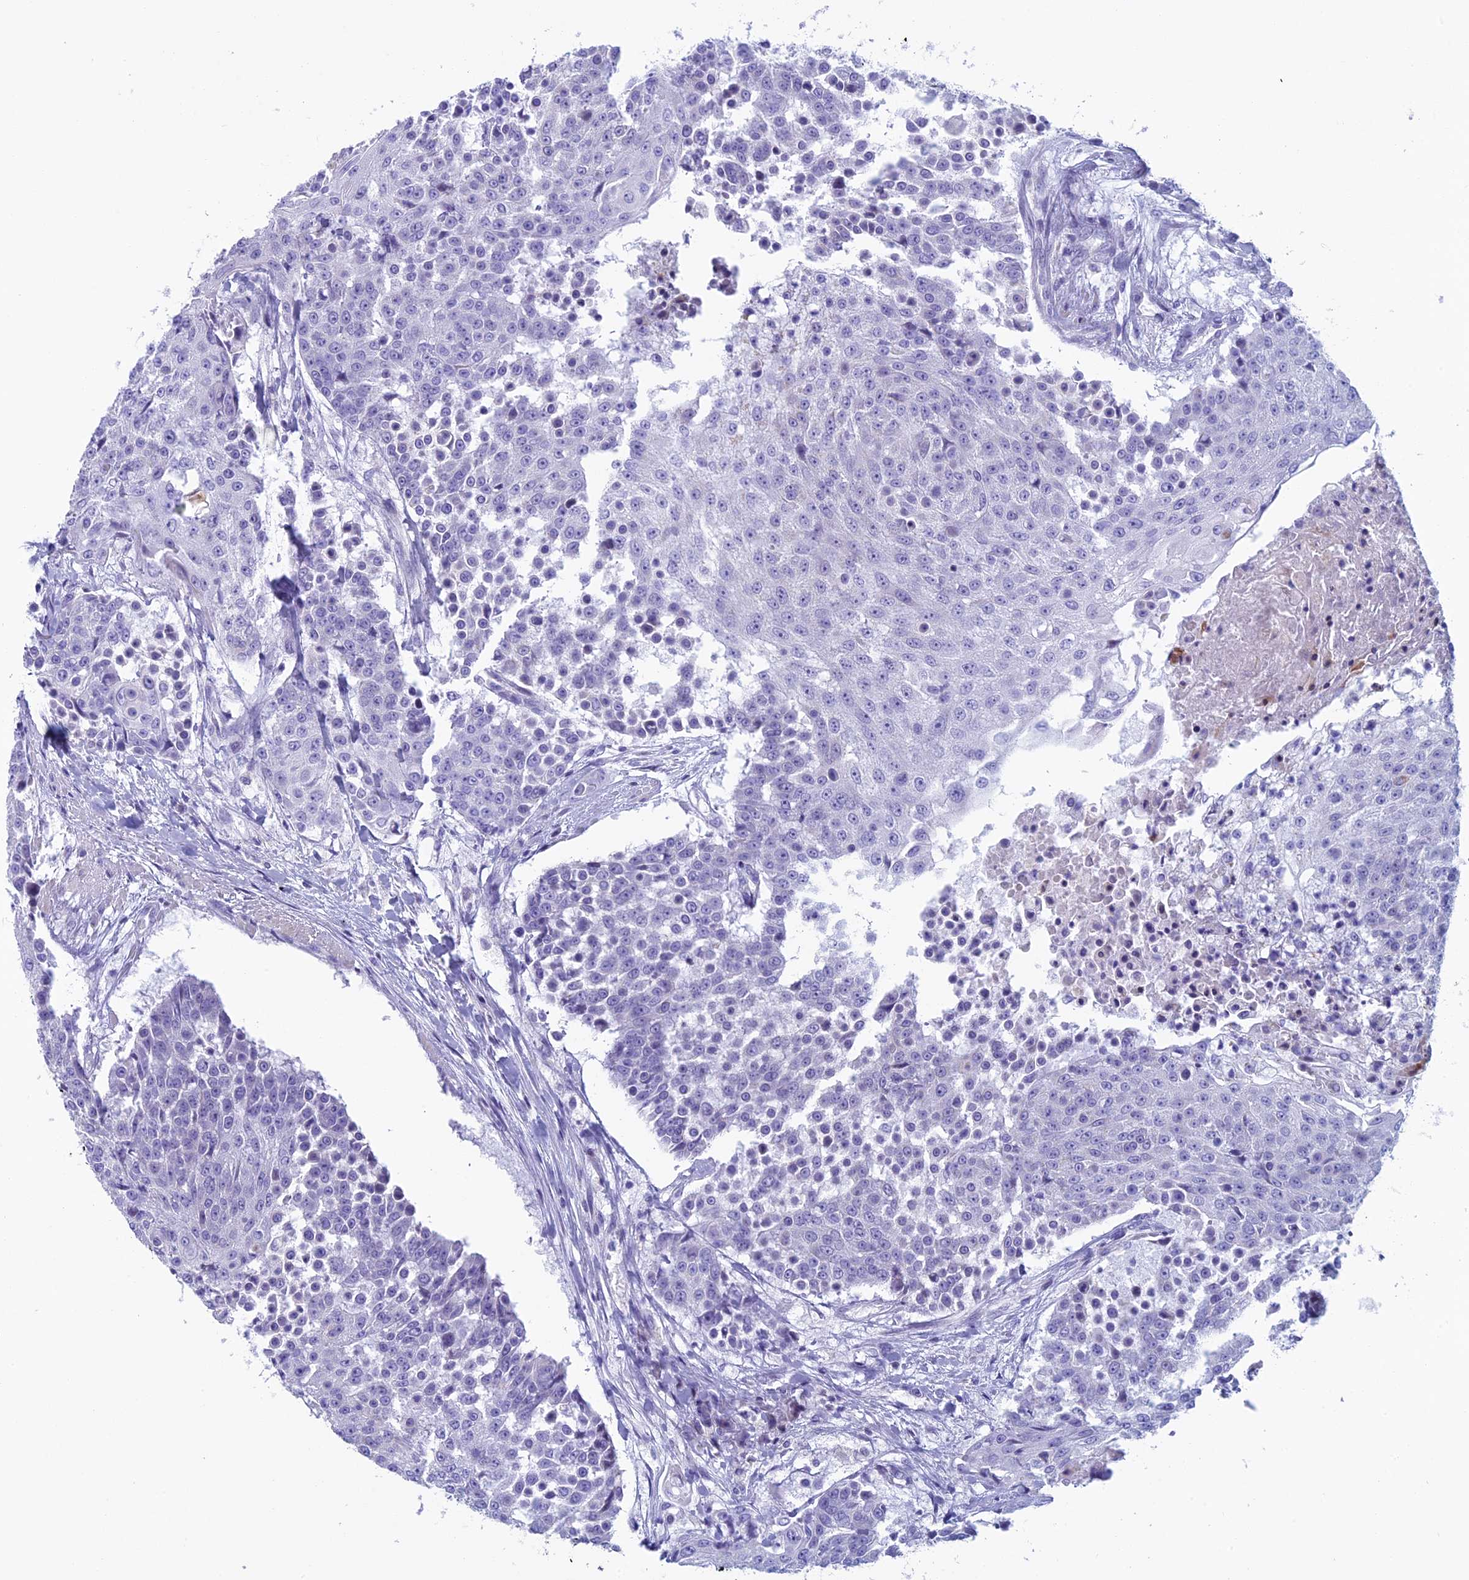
{"staining": {"intensity": "negative", "quantity": "none", "location": "none"}, "tissue": "urothelial cancer", "cell_type": "Tumor cells", "image_type": "cancer", "snomed": [{"axis": "morphology", "description": "Urothelial carcinoma, High grade"}, {"axis": "topography", "description": "Urinary bladder"}], "caption": "Human urothelial cancer stained for a protein using immunohistochemistry (IHC) reveals no positivity in tumor cells.", "gene": "ZNF563", "patient": {"sex": "female", "age": 63}}